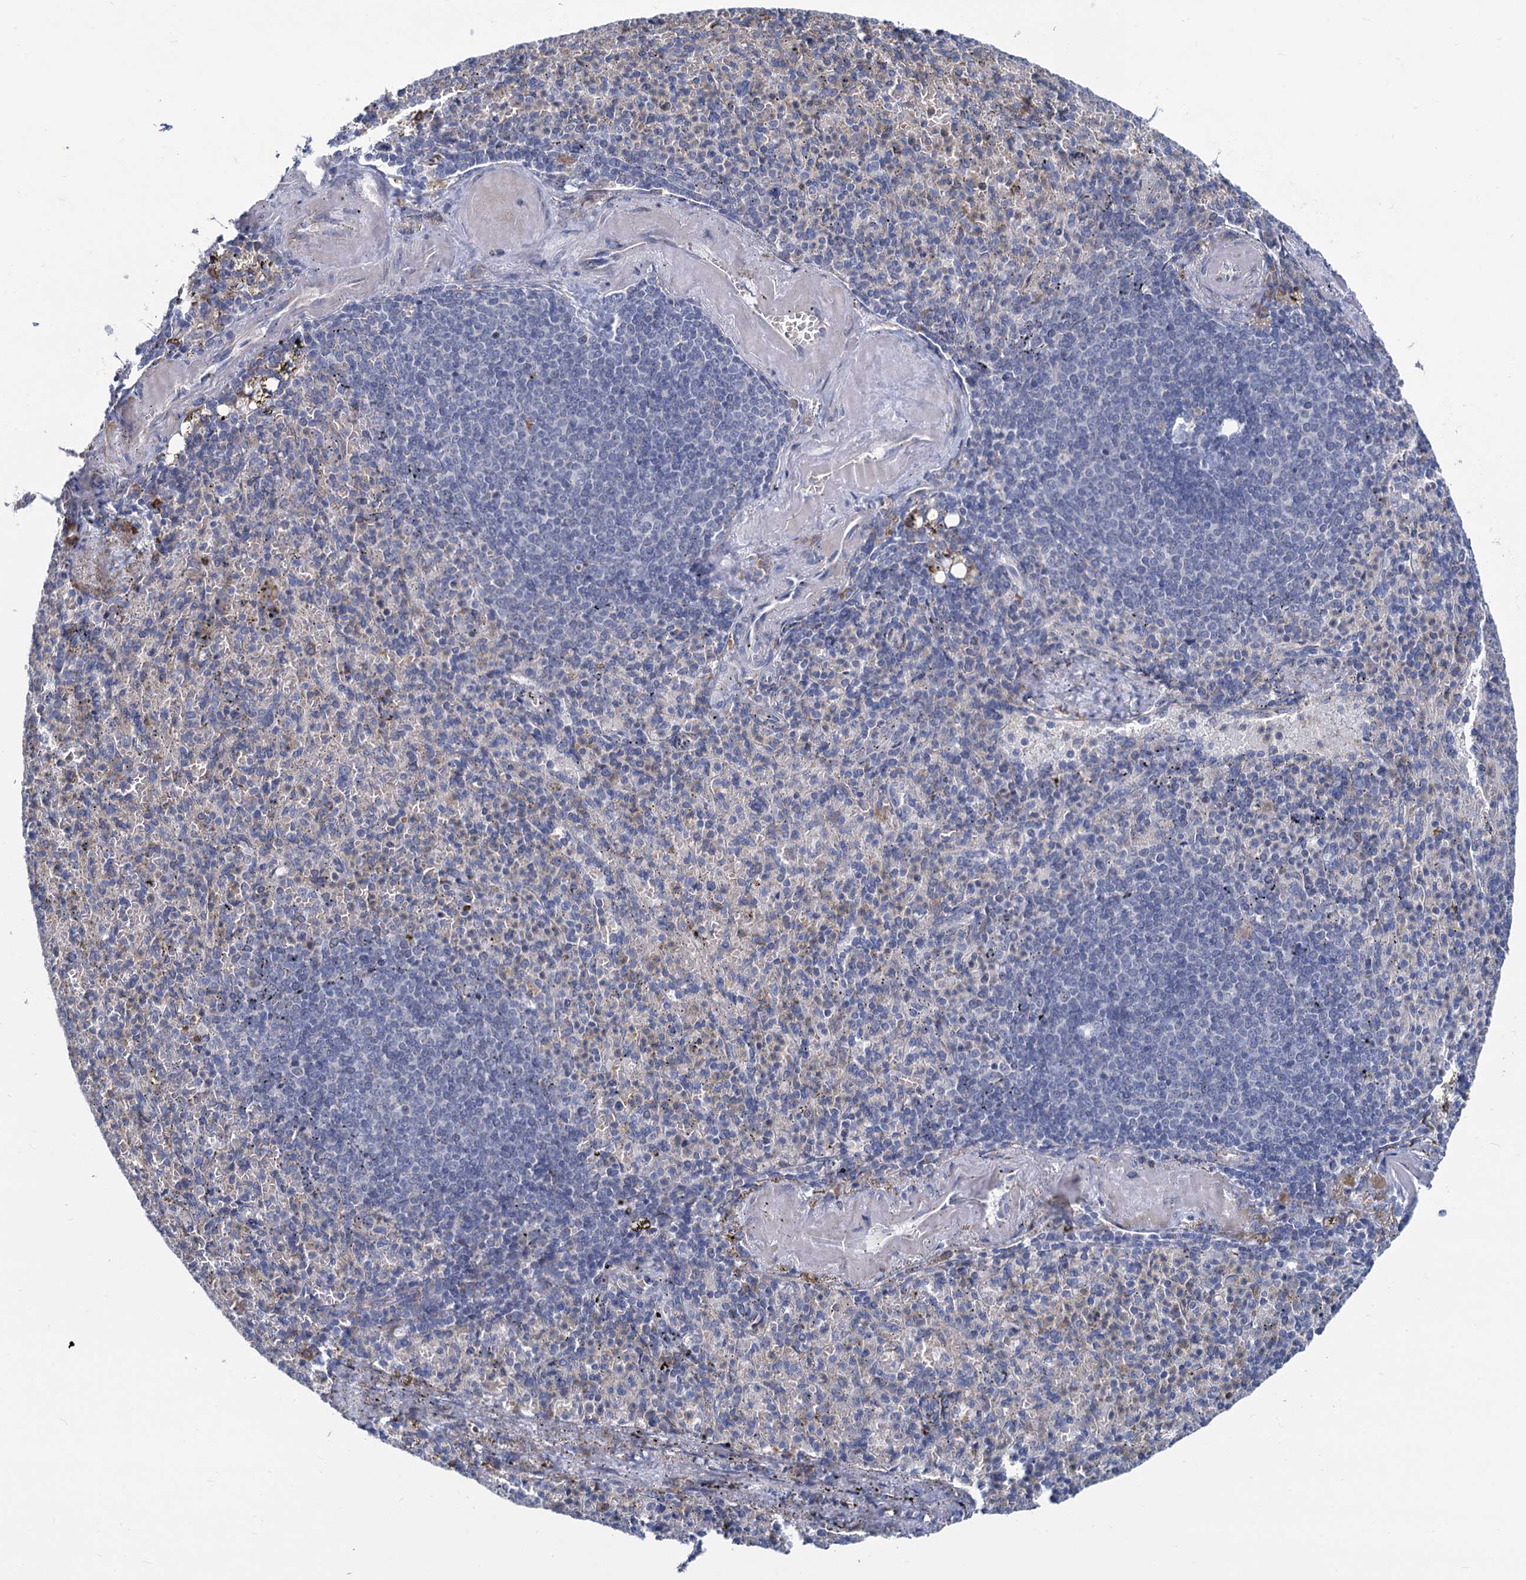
{"staining": {"intensity": "negative", "quantity": "none", "location": "none"}, "tissue": "spleen", "cell_type": "Cells in red pulp", "image_type": "normal", "snomed": [{"axis": "morphology", "description": "Normal tissue, NOS"}, {"axis": "topography", "description": "Spleen"}], "caption": "A high-resolution histopathology image shows immunohistochemistry (IHC) staining of normal spleen, which reveals no significant staining in cells in red pulp.", "gene": "PRSS35", "patient": {"sex": "female", "age": 74}}